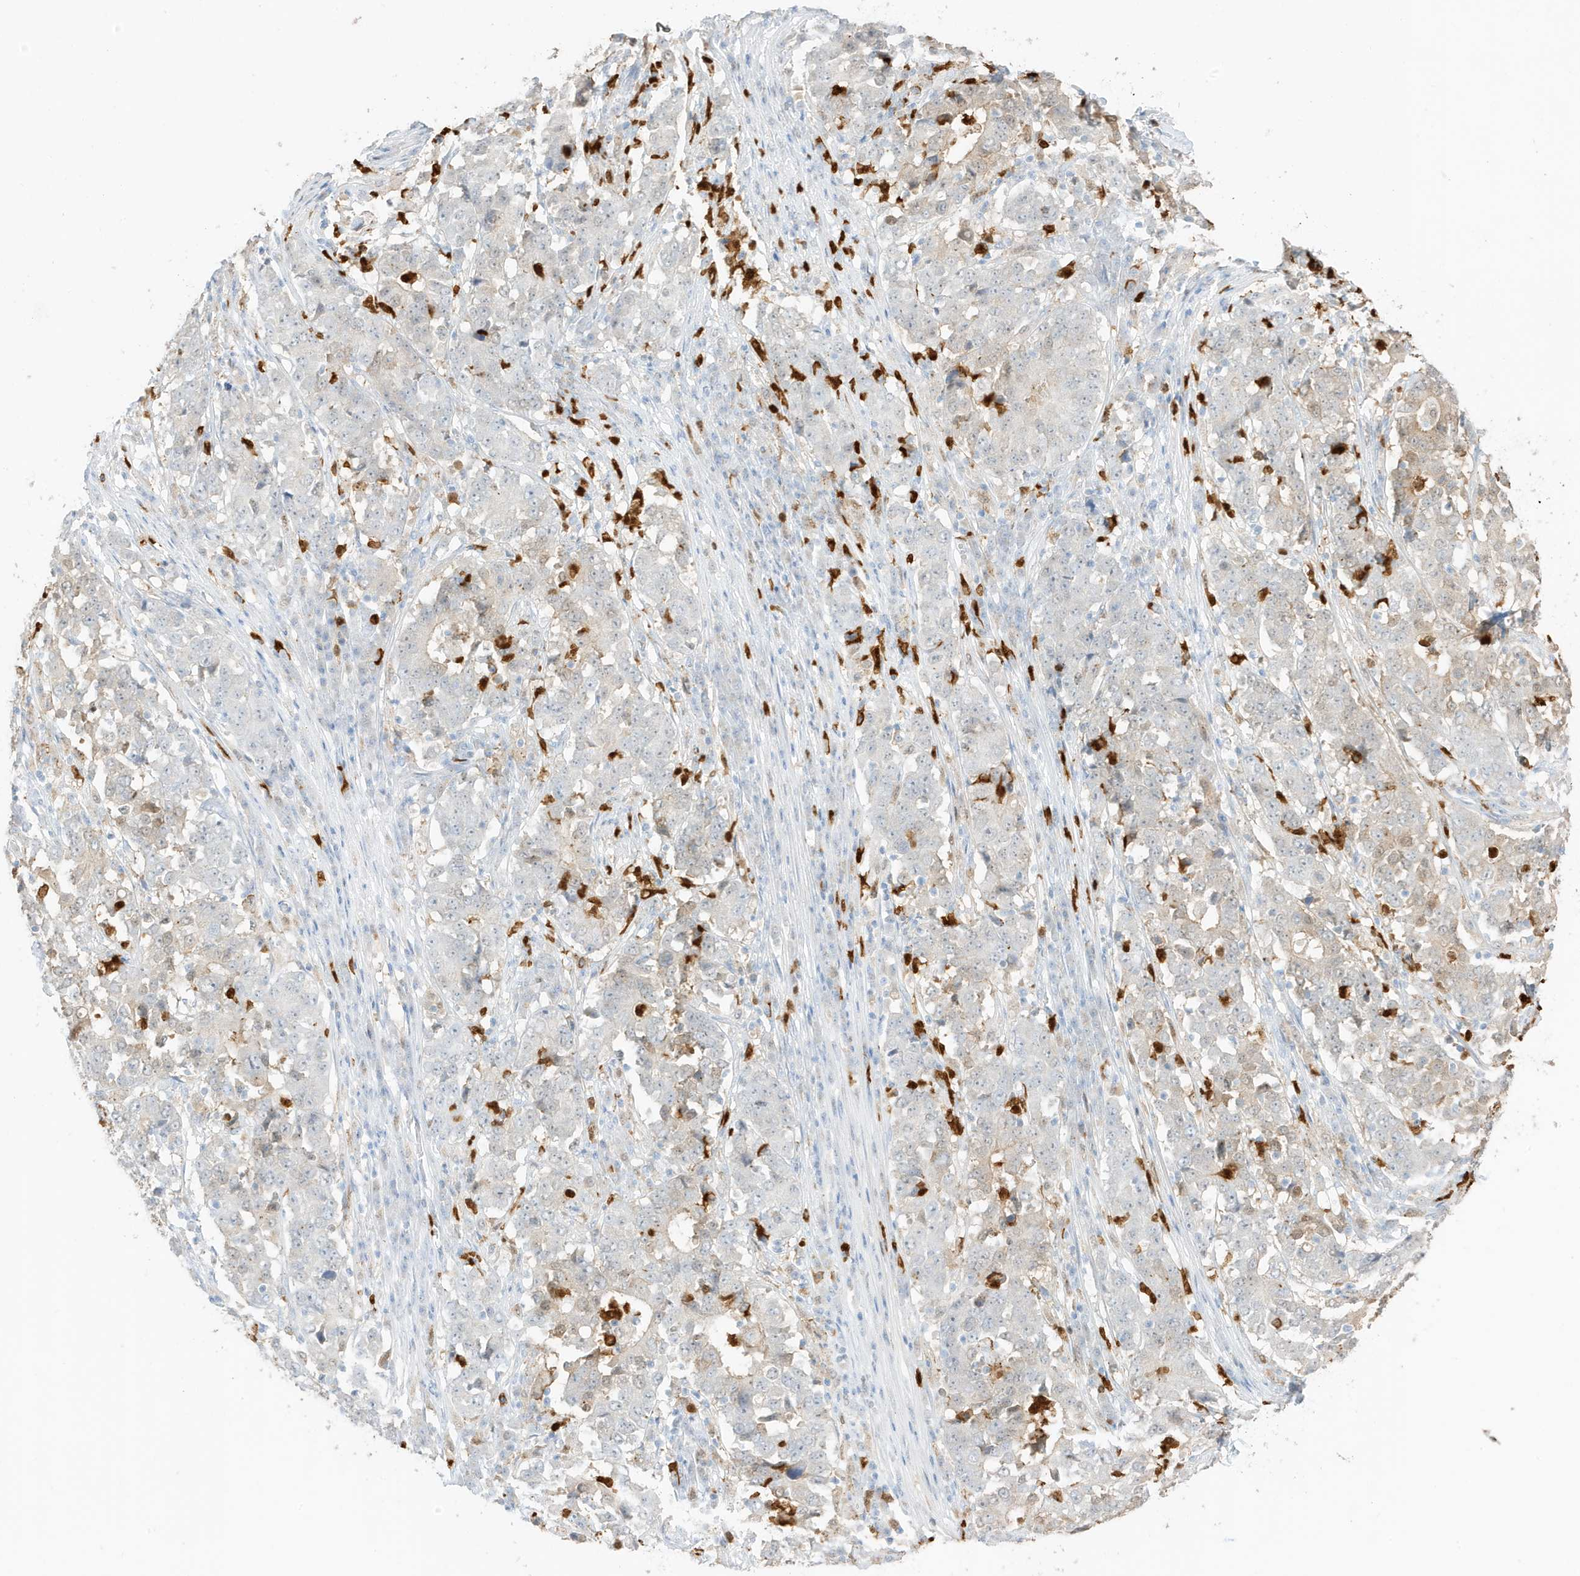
{"staining": {"intensity": "negative", "quantity": "none", "location": "none"}, "tissue": "stomach cancer", "cell_type": "Tumor cells", "image_type": "cancer", "snomed": [{"axis": "morphology", "description": "Adenocarcinoma, NOS"}, {"axis": "topography", "description": "Stomach"}], "caption": "Photomicrograph shows no protein expression in tumor cells of stomach adenocarcinoma tissue. The staining is performed using DAB (3,3'-diaminobenzidine) brown chromogen with nuclei counter-stained in using hematoxylin.", "gene": "GCA", "patient": {"sex": "male", "age": 59}}